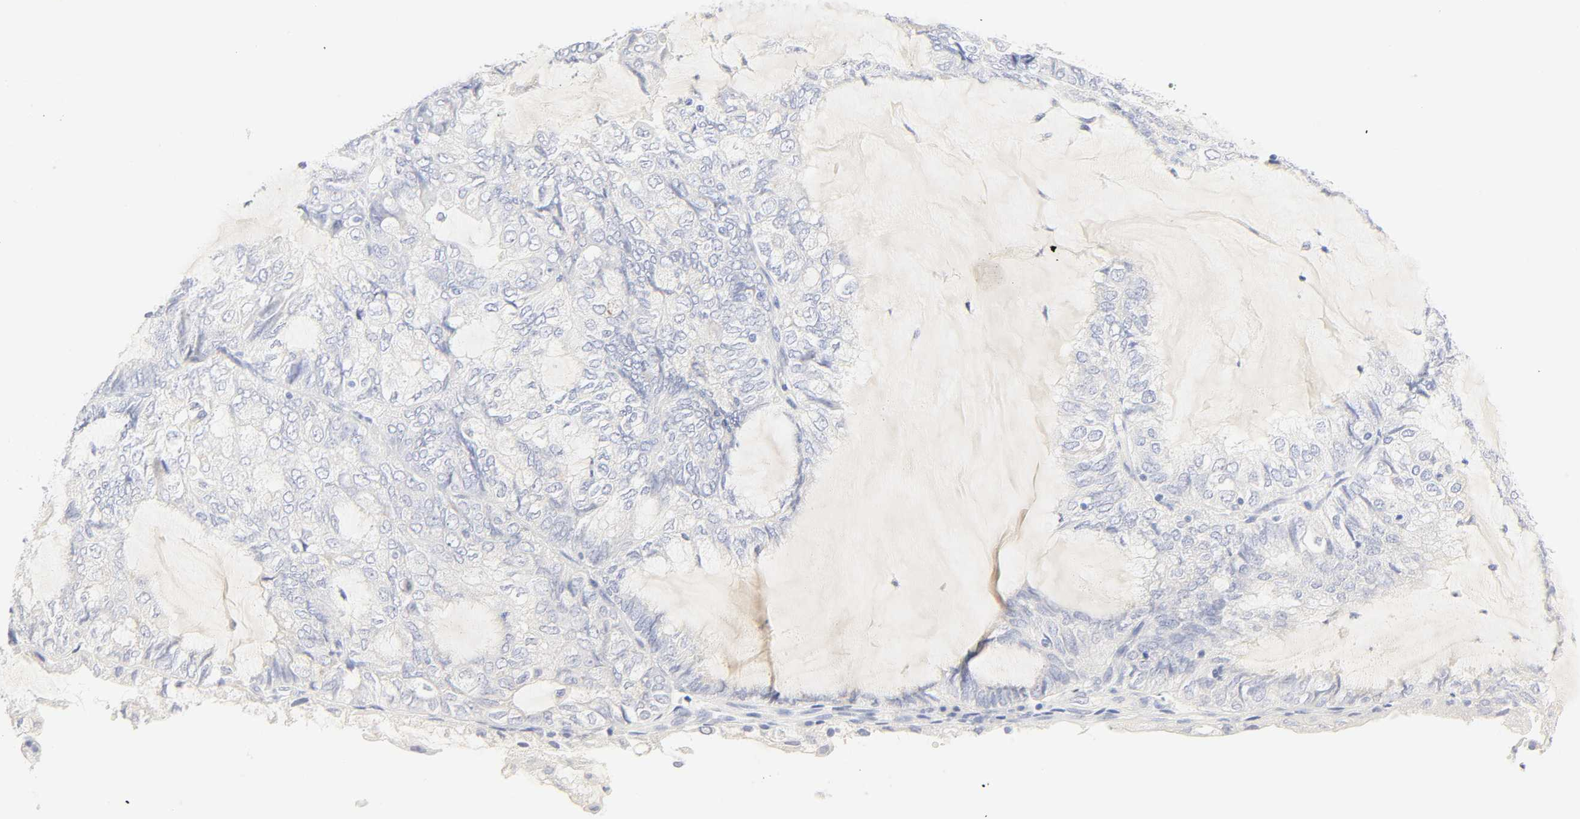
{"staining": {"intensity": "negative", "quantity": "none", "location": "none"}, "tissue": "endometrial cancer", "cell_type": "Tumor cells", "image_type": "cancer", "snomed": [{"axis": "morphology", "description": "Adenocarcinoma, NOS"}, {"axis": "topography", "description": "Endometrium"}], "caption": "The image exhibits no staining of tumor cells in adenocarcinoma (endometrial).", "gene": "SLCO1B3", "patient": {"sex": "female", "age": 81}}